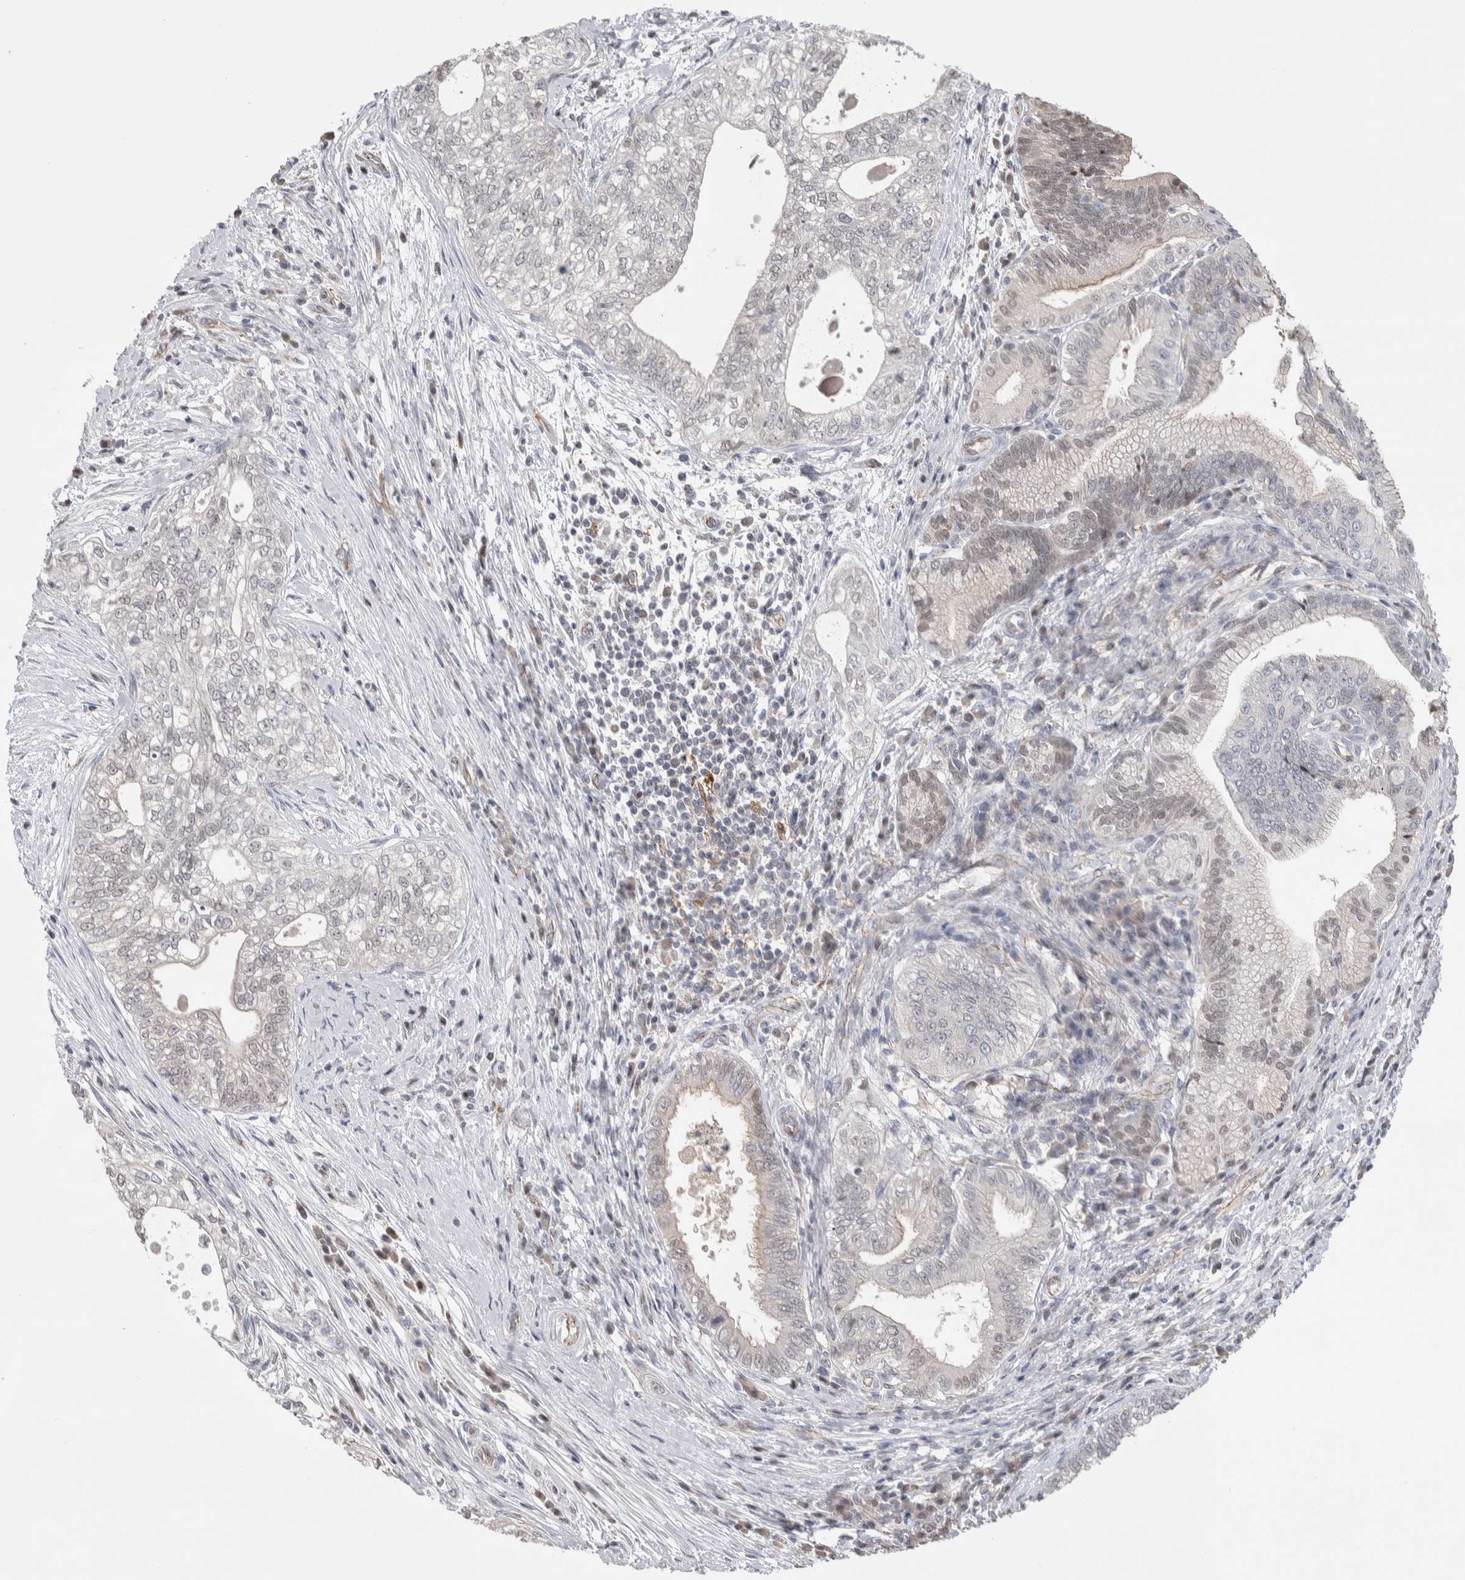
{"staining": {"intensity": "weak", "quantity": "<25%", "location": "nuclear"}, "tissue": "pancreatic cancer", "cell_type": "Tumor cells", "image_type": "cancer", "snomed": [{"axis": "morphology", "description": "Adenocarcinoma, NOS"}, {"axis": "topography", "description": "Pancreas"}], "caption": "Immunohistochemistry (IHC) micrograph of neoplastic tissue: adenocarcinoma (pancreatic) stained with DAB (3,3'-diaminobenzidine) reveals no significant protein positivity in tumor cells.", "gene": "ZBTB49", "patient": {"sex": "male", "age": 72}}